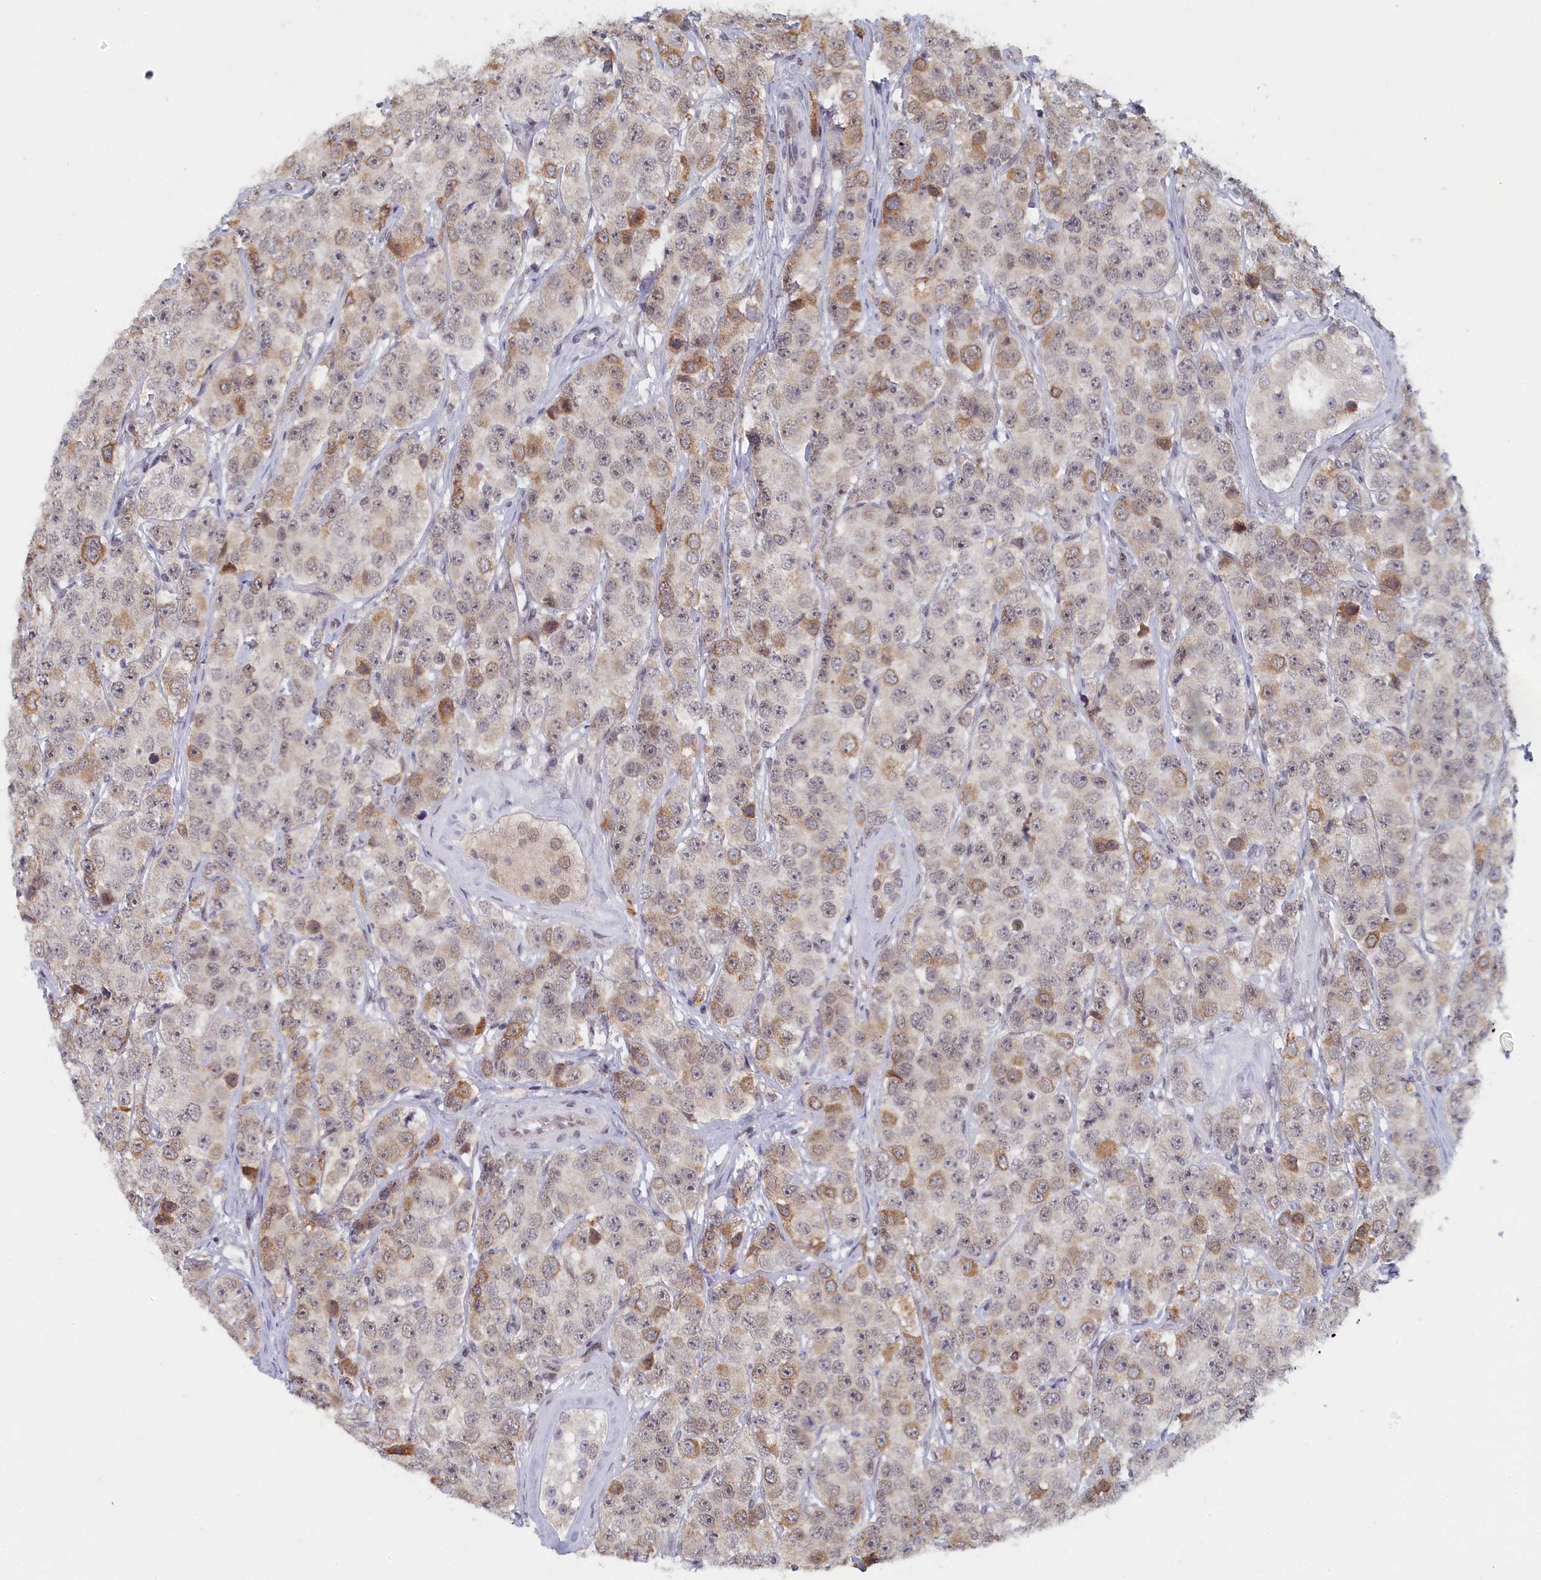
{"staining": {"intensity": "moderate", "quantity": "<25%", "location": "cytoplasmic/membranous"}, "tissue": "testis cancer", "cell_type": "Tumor cells", "image_type": "cancer", "snomed": [{"axis": "morphology", "description": "Seminoma, NOS"}, {"axis": "topography", "description": "Testis"}], "caption": "Moderate cytoplasmic/membranous staining for a protein is identified in about <25% of tumor cells of seminoma (testis) using IHC.", "gene": "DNAJC17", "patient": {"sex": "male", "age": 28}}